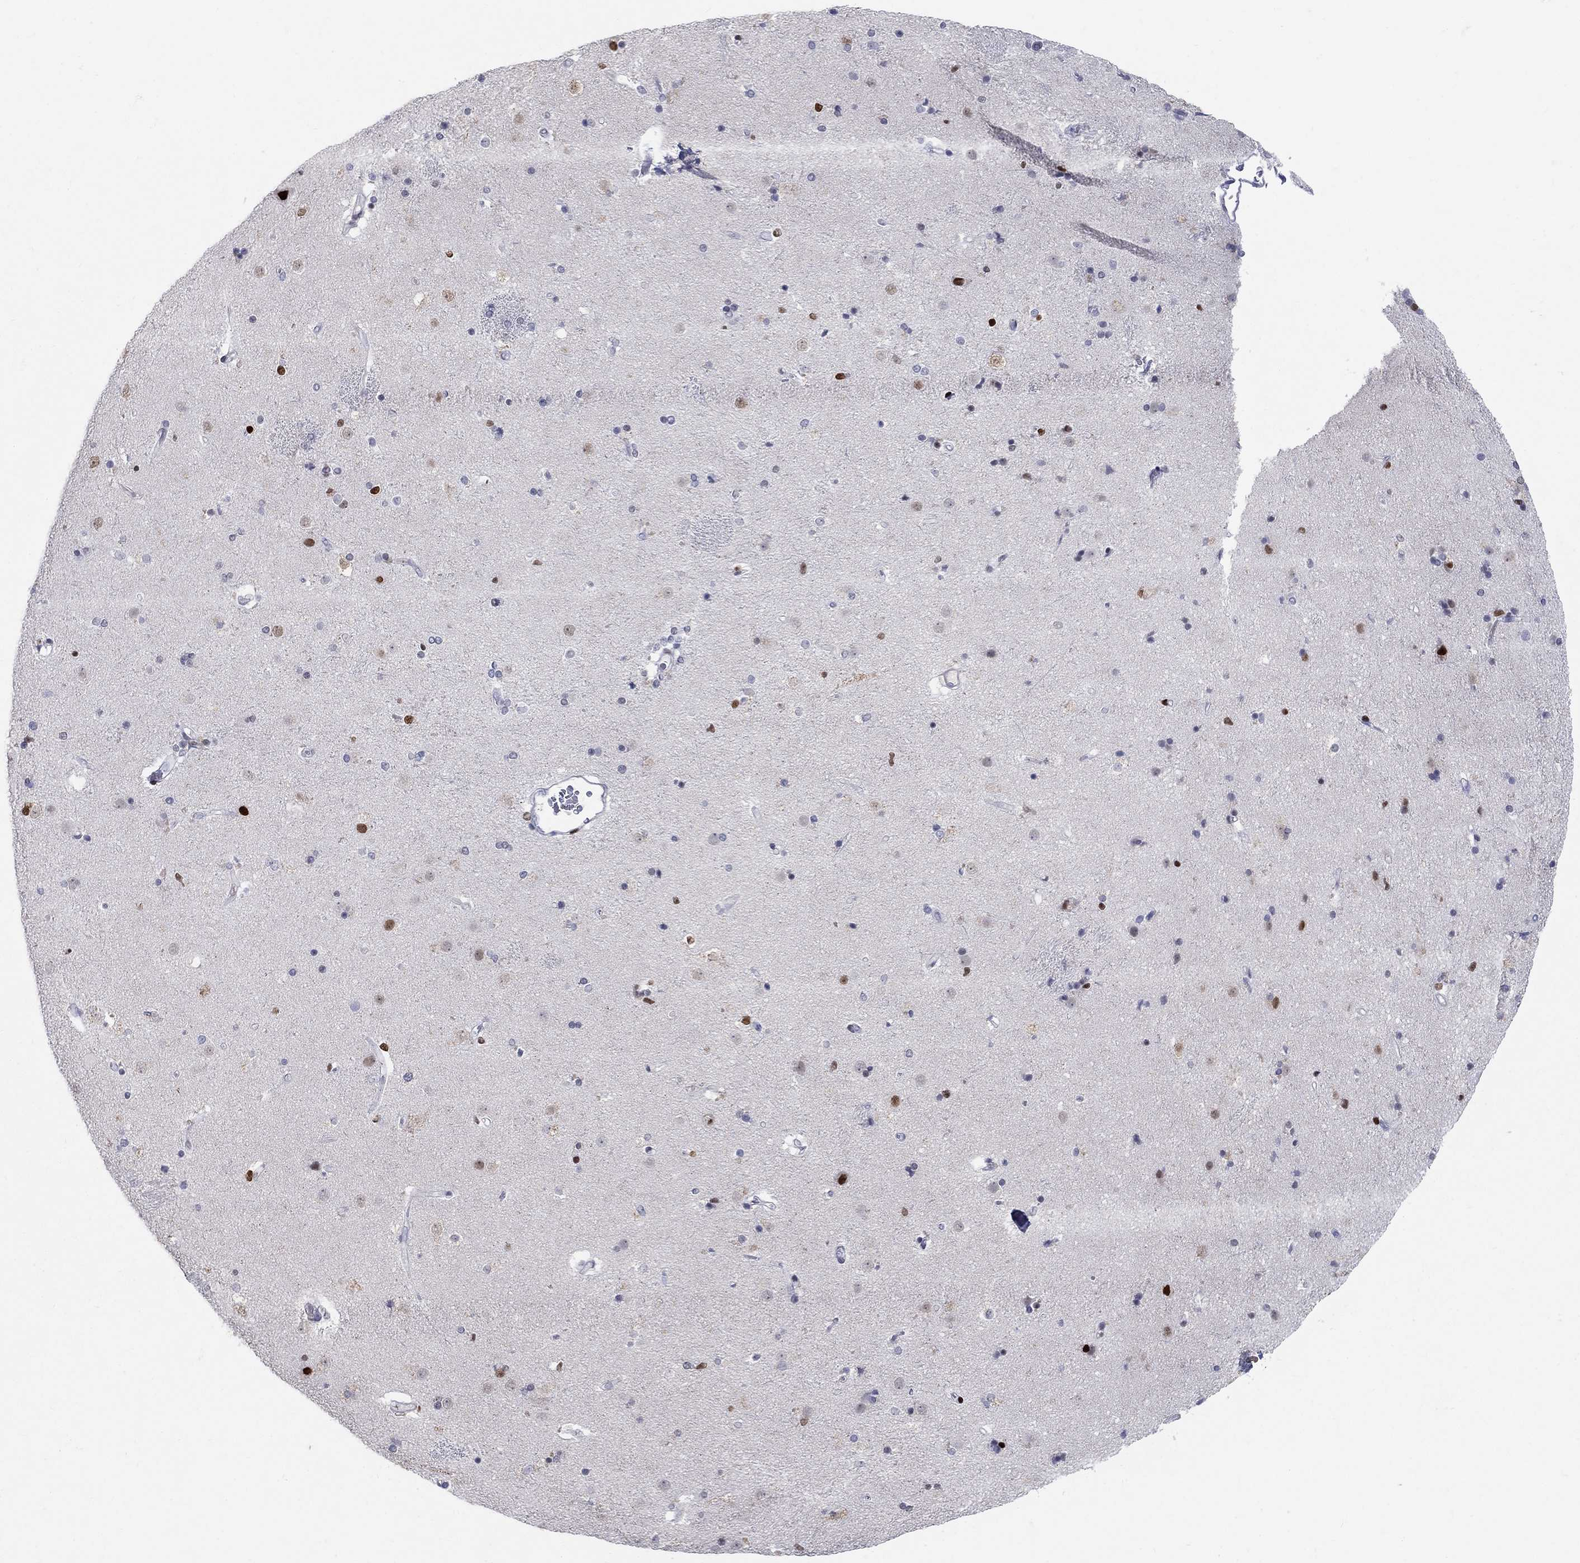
{"staining": {"intensity": "moderate", "quantity": "<25%", "location": "nuclear"}, "tissue": "caudate", "cell_type": "Glial cells", "image_type": "normal", "snomed": [{"axis": "morphology", "description": "Normal tissue, NOS"}, {"axis": "topography", "description": "Lateral ventricle wall"}], "caption": "High-magnification brightfield microscopy of normal caudate stained with DAB (3,3'-diaminobenzidine) (brown) and counterstained with hematoxylin (blue). glial cells exhibit moderate nuclear expression is present in approximately<25% of cells.", "gene": "RAPGEF5", "patient": {"sex": "female", "age": 71}}